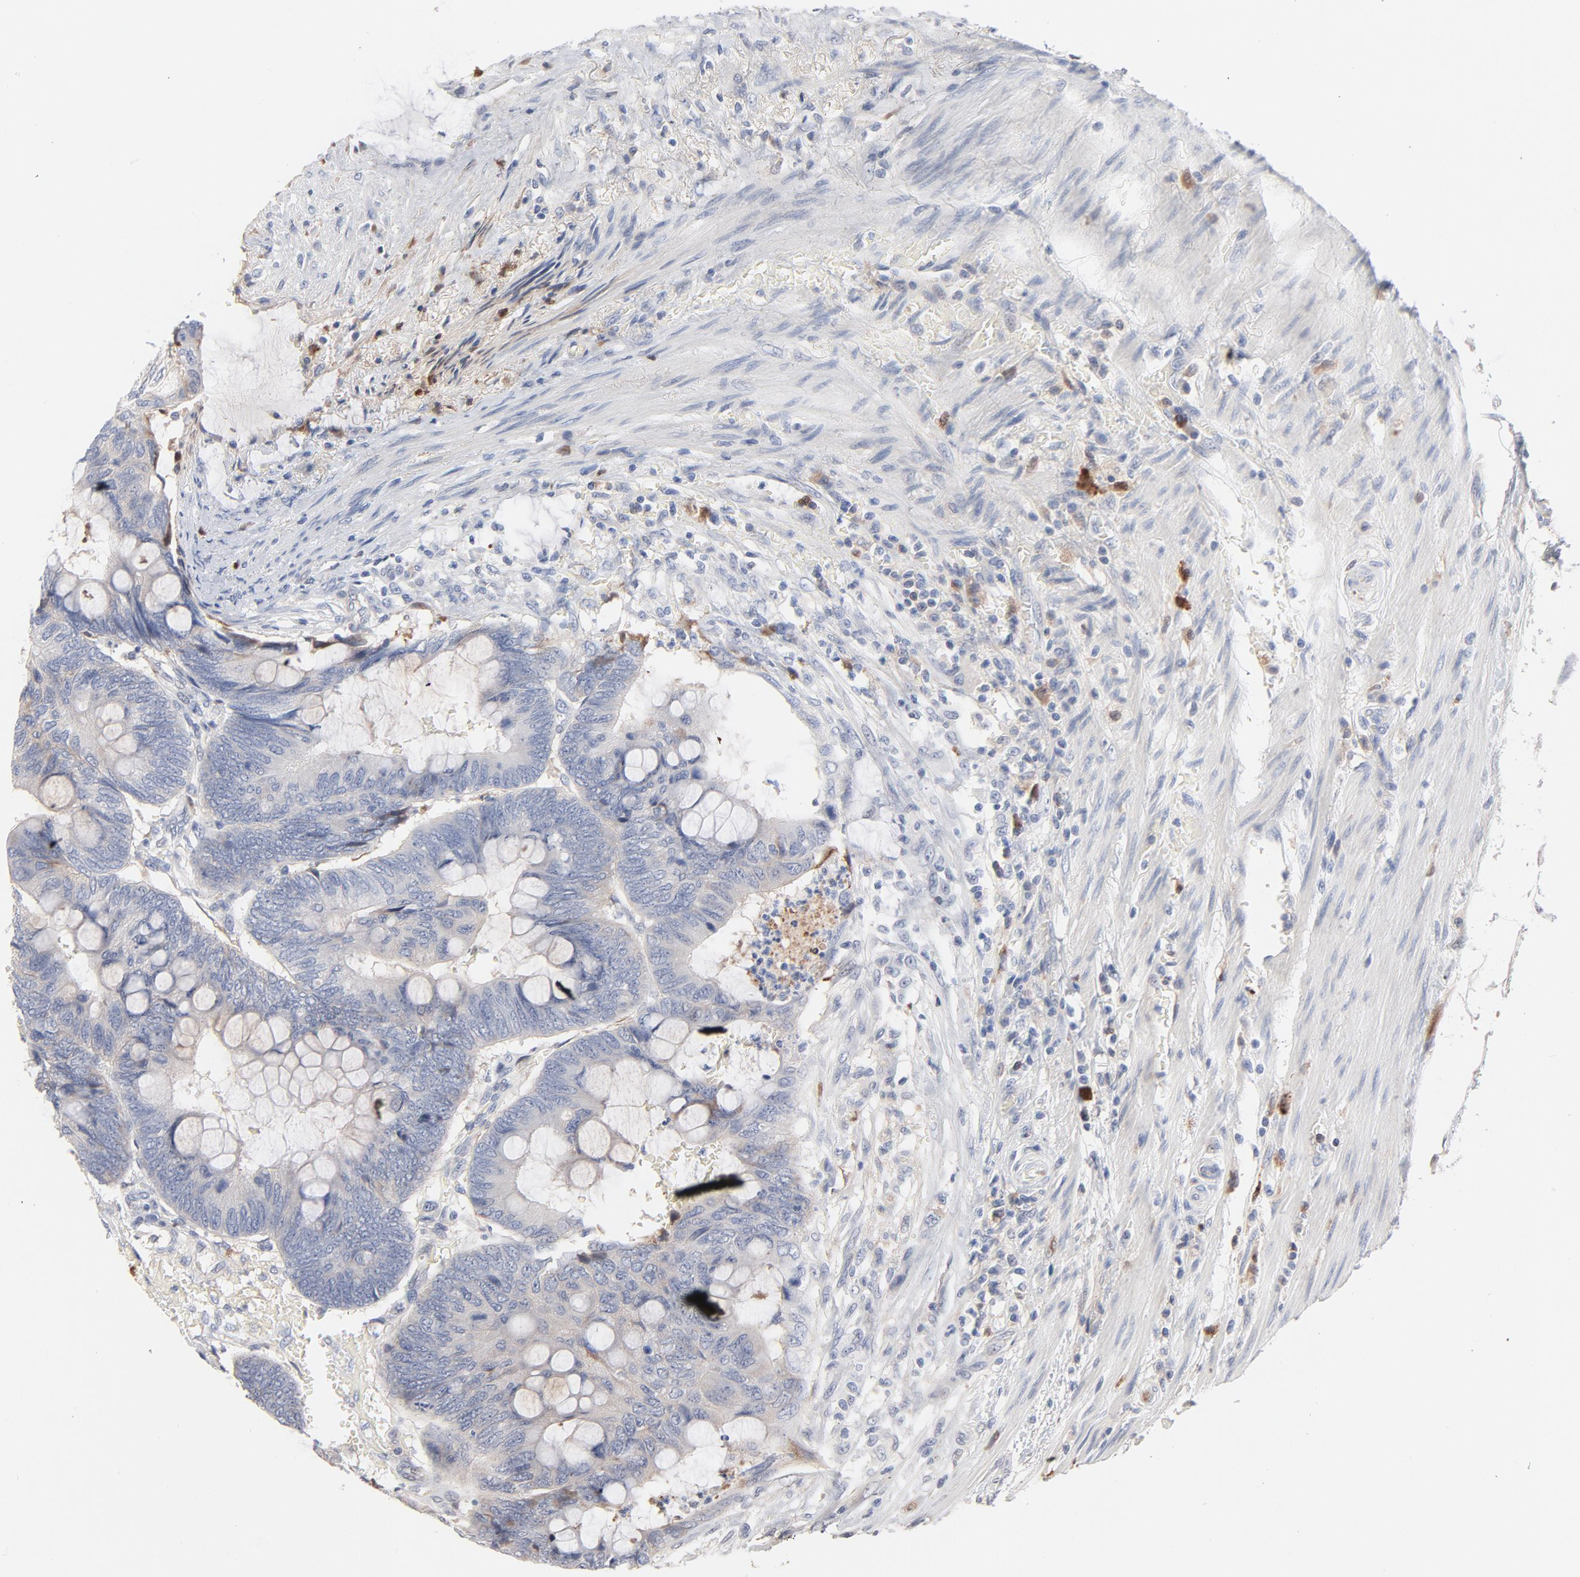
{"staining": {"intensity": "negative", "quantity": "none", "location": "none"}, "tissue": "colorectal cancer", "cell_type": "Tumor cells", "image_type": "cancer", "snomed": [{"axis": "morphology", "description": "Normal tissue, NOS"}, {"axis": "morphology", "description": "Adenocarcinoma, NOS"}, {"axis": "topography", "description": "Rectum"}], "caption": "A photomicrograph of human colorectal adenocarcinoma is negative for staining in tumor cells.", "gene": "SERPINA4", "patient": {"sex": "male", "age": 92}}